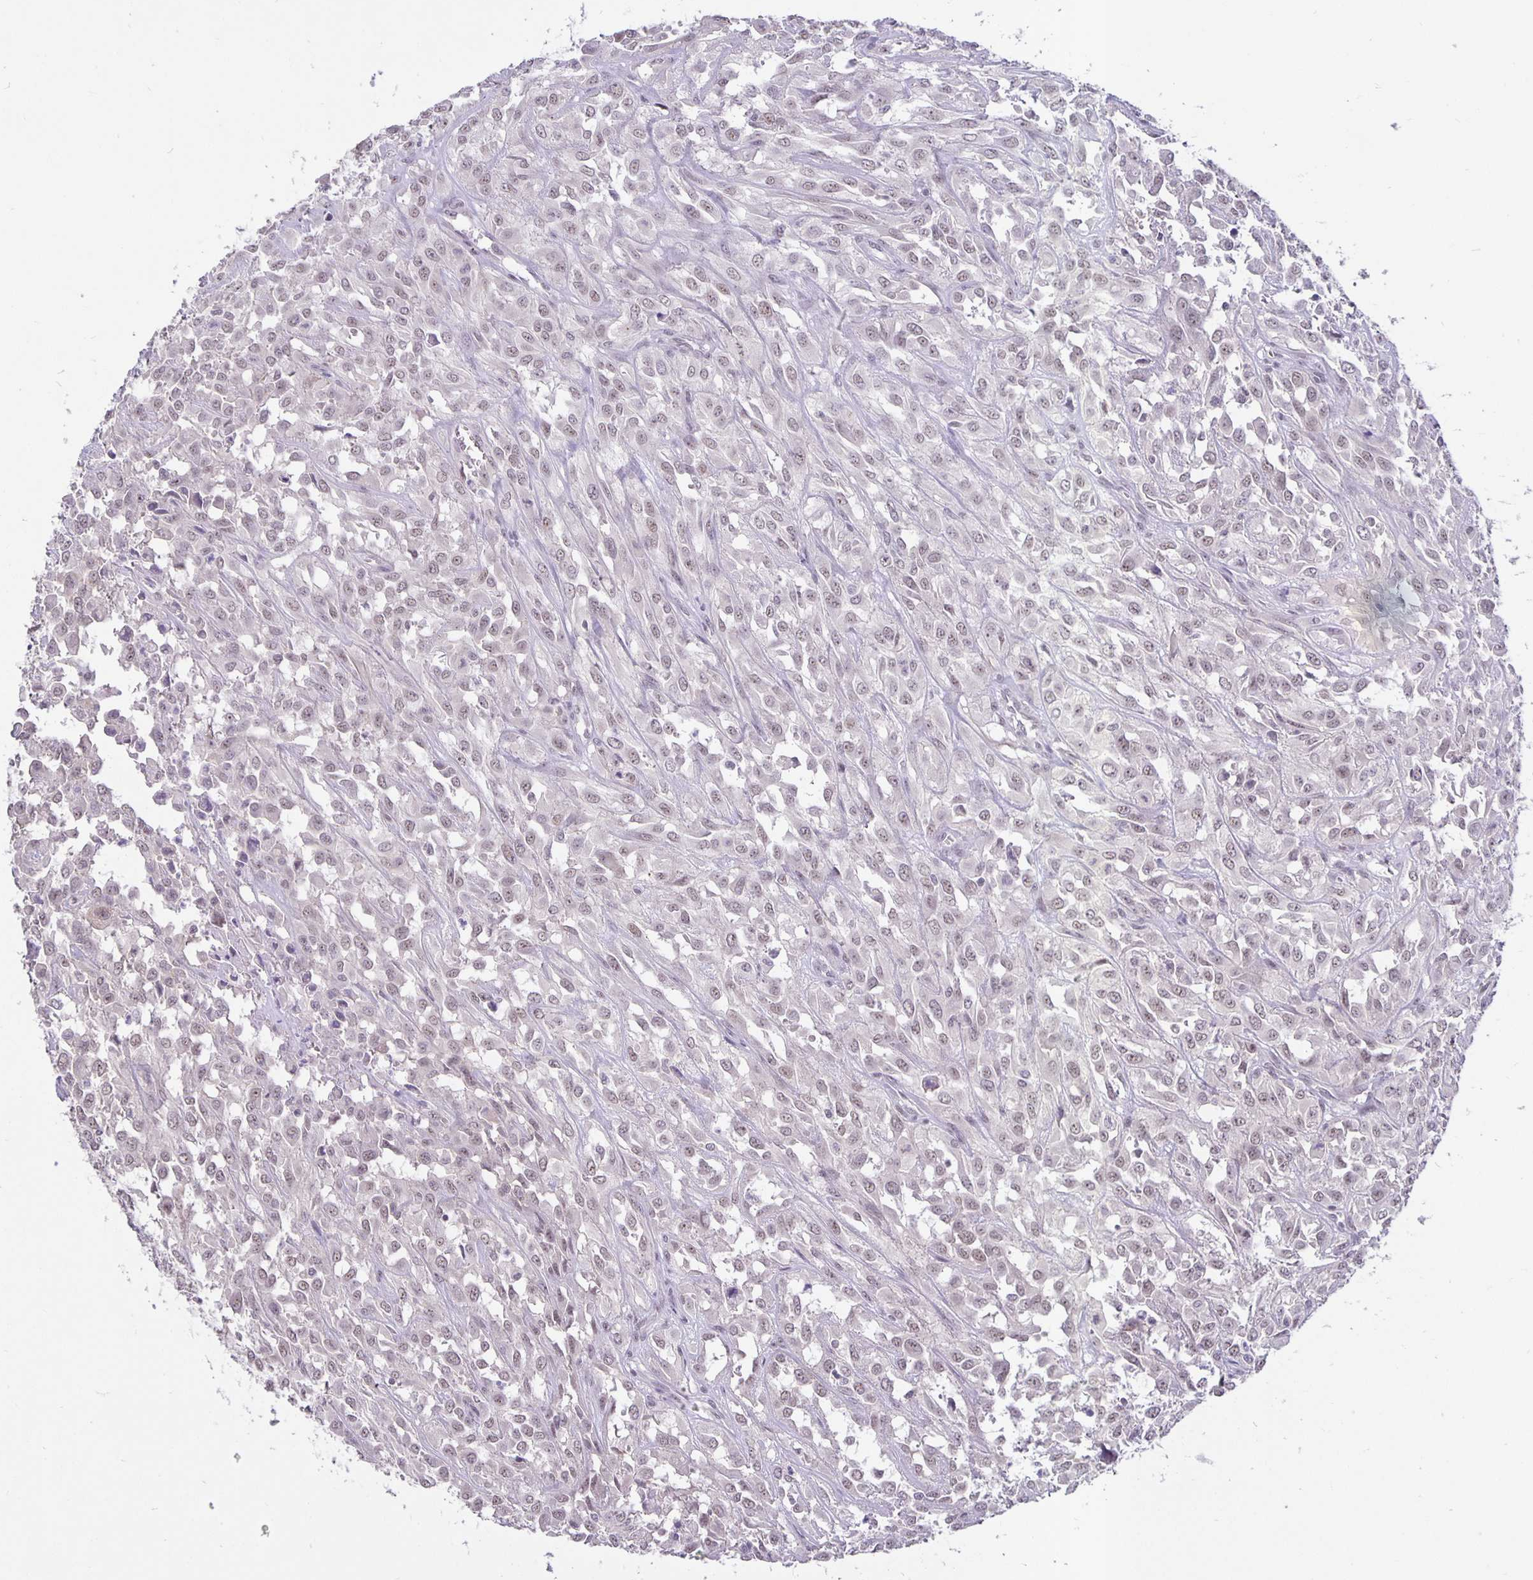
{"staining": {"intensity": "negative", "quantity": "none", "location": "none"}, "tissue": "urothelial cancer", "cell_type": "Tumor cells", "image_type": "cancer", "snomed": [{"axis": "morphology", "description": "Urothelial carcinoma, High grade"}, {"axis": "topography", "description": "Urinary bladder"}], "caption": "Histopathology image shows no significant protein positivity in tumor cells of urothelial cancer.", "gene": "ARVCF", "patient": {"sex": "male", "age": 67}}